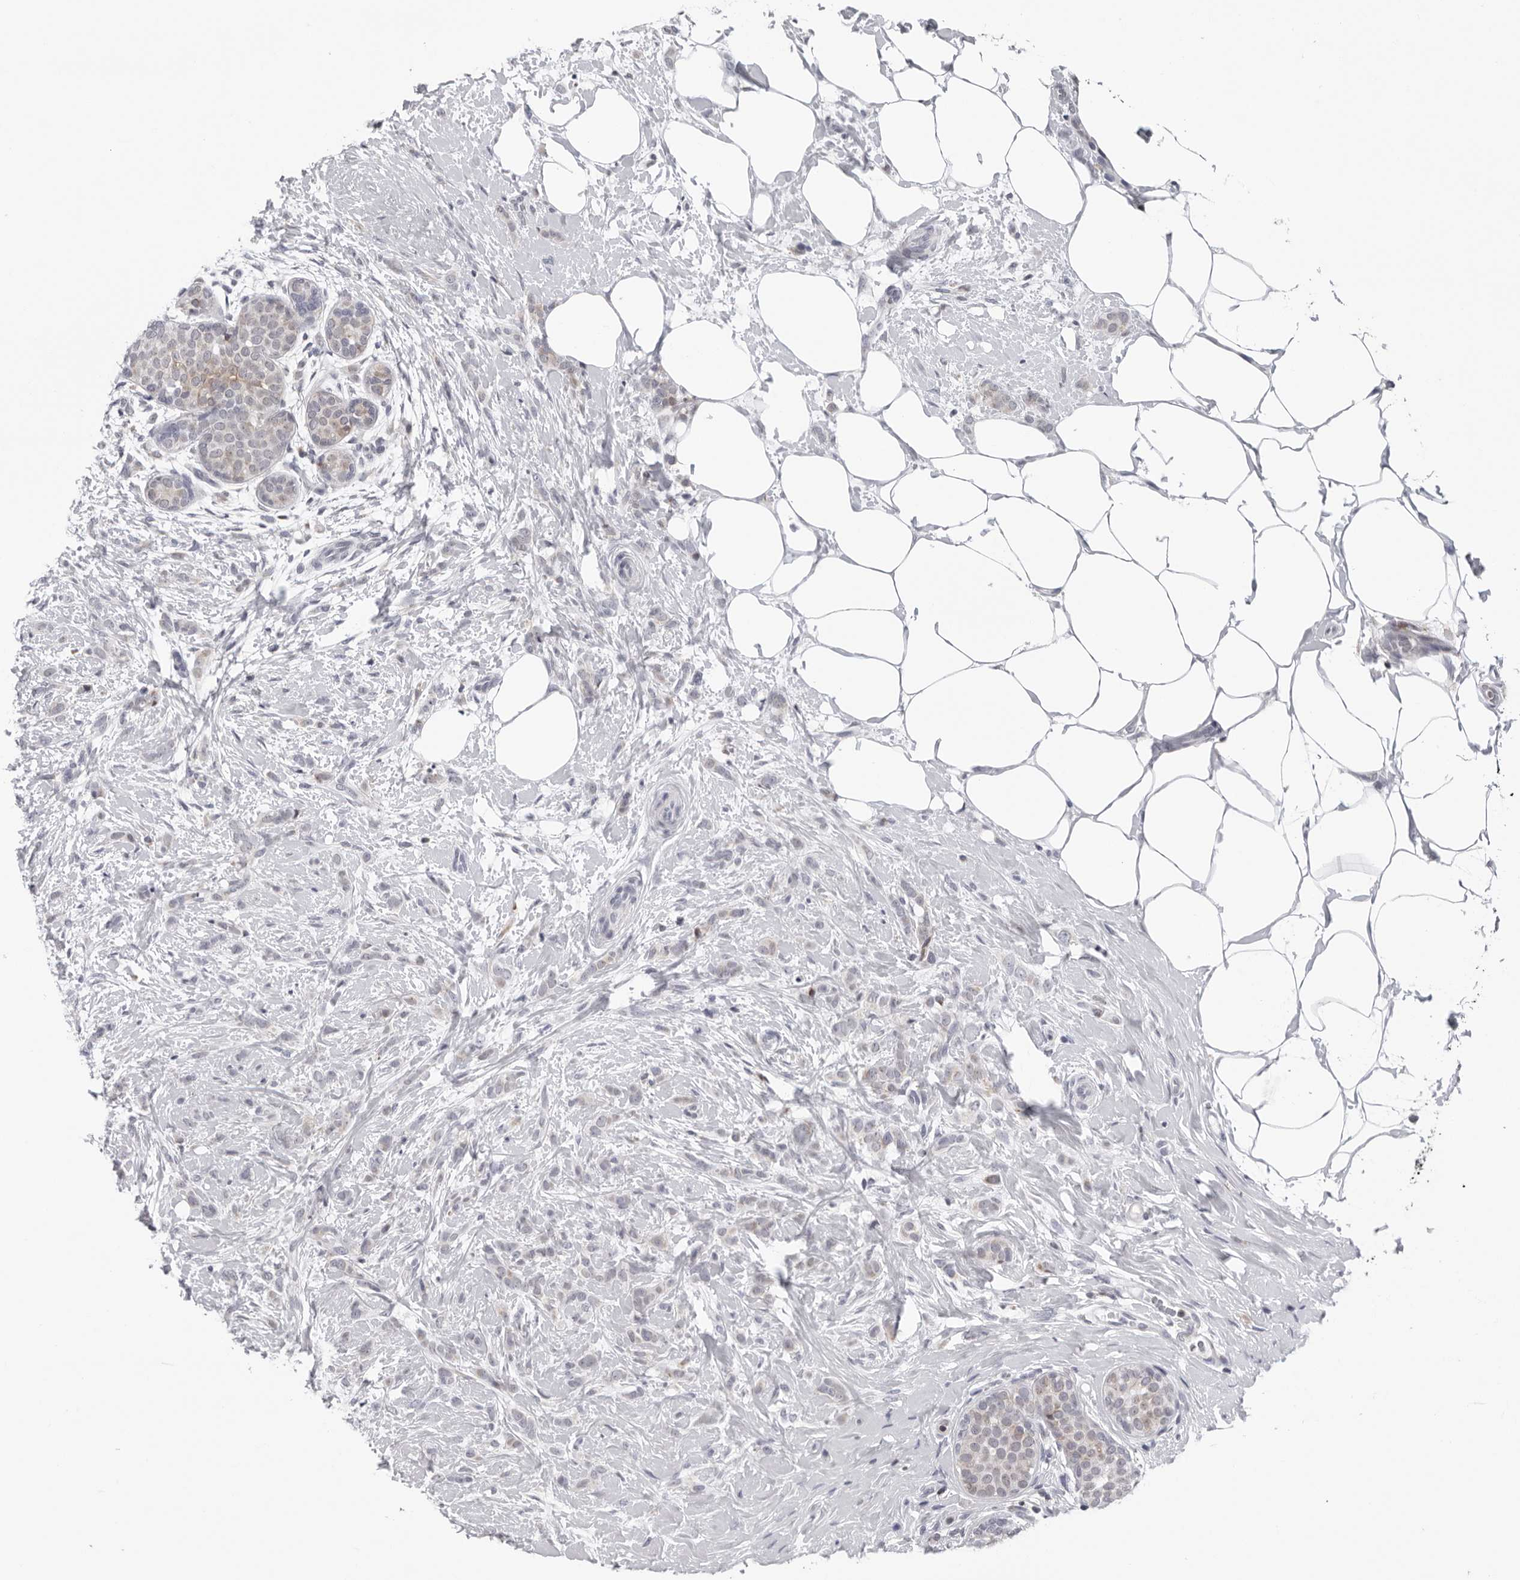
{"staining": {"intensity": "negative", "quantity": "none", "location": "none"}, "tissue": "breast cancer", "cell_type": "Tumor cells", "image_type": "cancer", "snomed": [{"axis": "morphology", "description": "Lobular carcinoma, in situ"}, {"axis": "morphology", "description": "Lobular carcinoma"}, {"axis": "topography", "description": "Breast"}], "caption": "Tumor cells are negative for protein expression in human breast cancer (lobular carcinoma). (IHC, brightfield microscopy, high magnification).", "gene": "CPT2", "patient": {"sex": "female", "age": 41}}